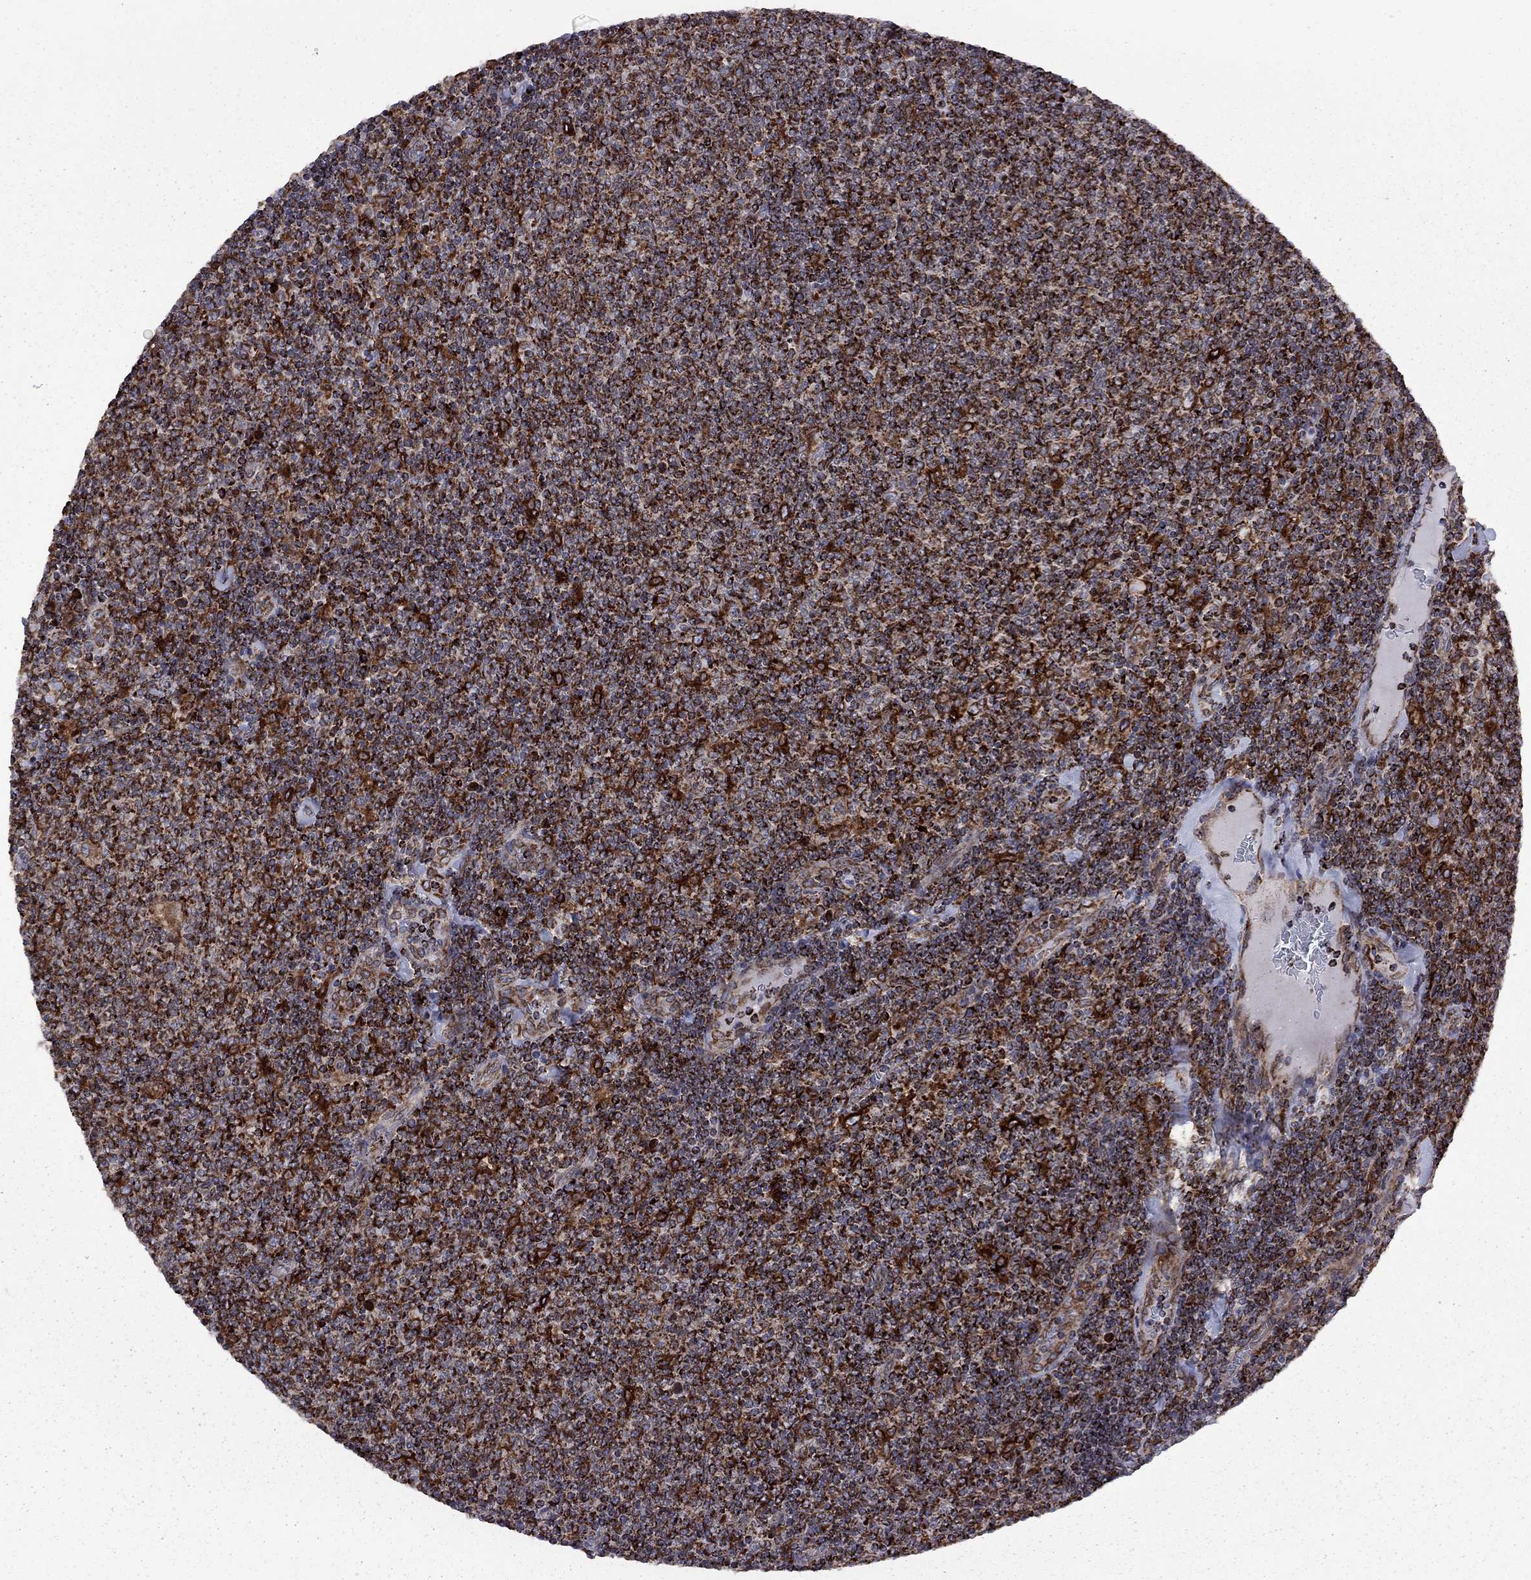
{"staining": {"intensity": "strong", "quantity": ">75%", "location": "cytoplasmic/membranous"}, "tissue": "lymphoma", "cell_type": "Tumor cells", "image_type": "cancer", "snomed": [{"axis": "morphology", "description": "Malignant lymphoma, non-Hodgkin's type, Low grade"}, {"axis": "topography", "description": "Lymph node"}], "caption": "Protein staining of lymphoma tissue reveals strong cytoplasmic/membranous expression in about >75% of tumor cells.", "gene": "CLPTM1", "patient": {"sex": "male", "age": 52}}